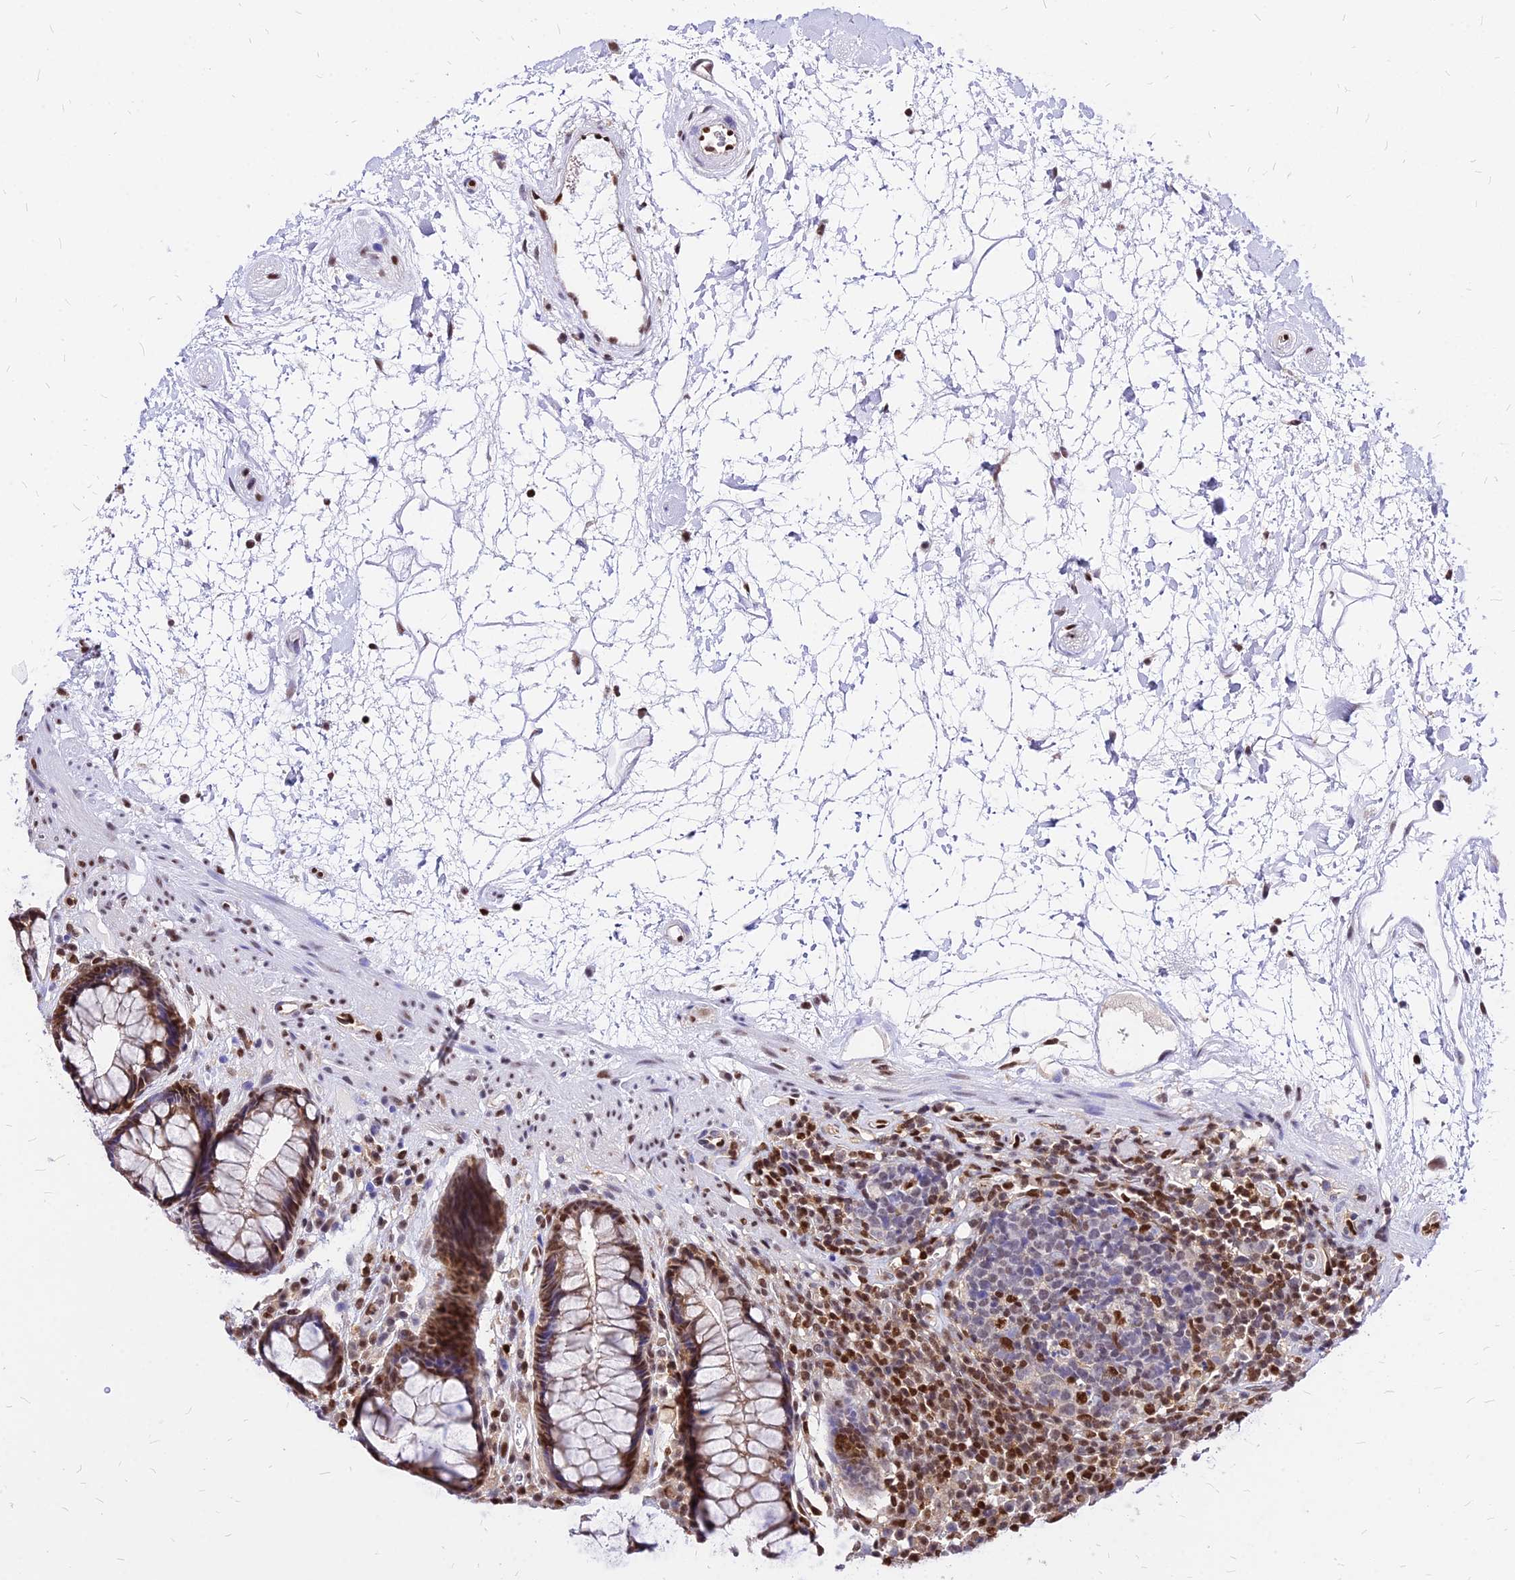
{"staining": {"intensity": "strong", "quantity": ">75%", "location": "nuclear"}, "tissue": "rectum", "cell_type": "Glandular cells", "image_type": "normal", "snomed": [{"axis": "morphology", "description": "Normal tissue, NOS"}, {"axis": "topography", "description": "Rectum"}], "caption": "Protein staining exhibits strong nuclear staining in approximately >75% of glandular cells in benign rectum. The protein is stained brown, and the nuclei are stained in blue (DAB (3,3'-diaminobenzidine) IHC with brightfield microscopy, high magnification).", "gene": "PAXX", "patient": {"sex": "male", "age": 64}}